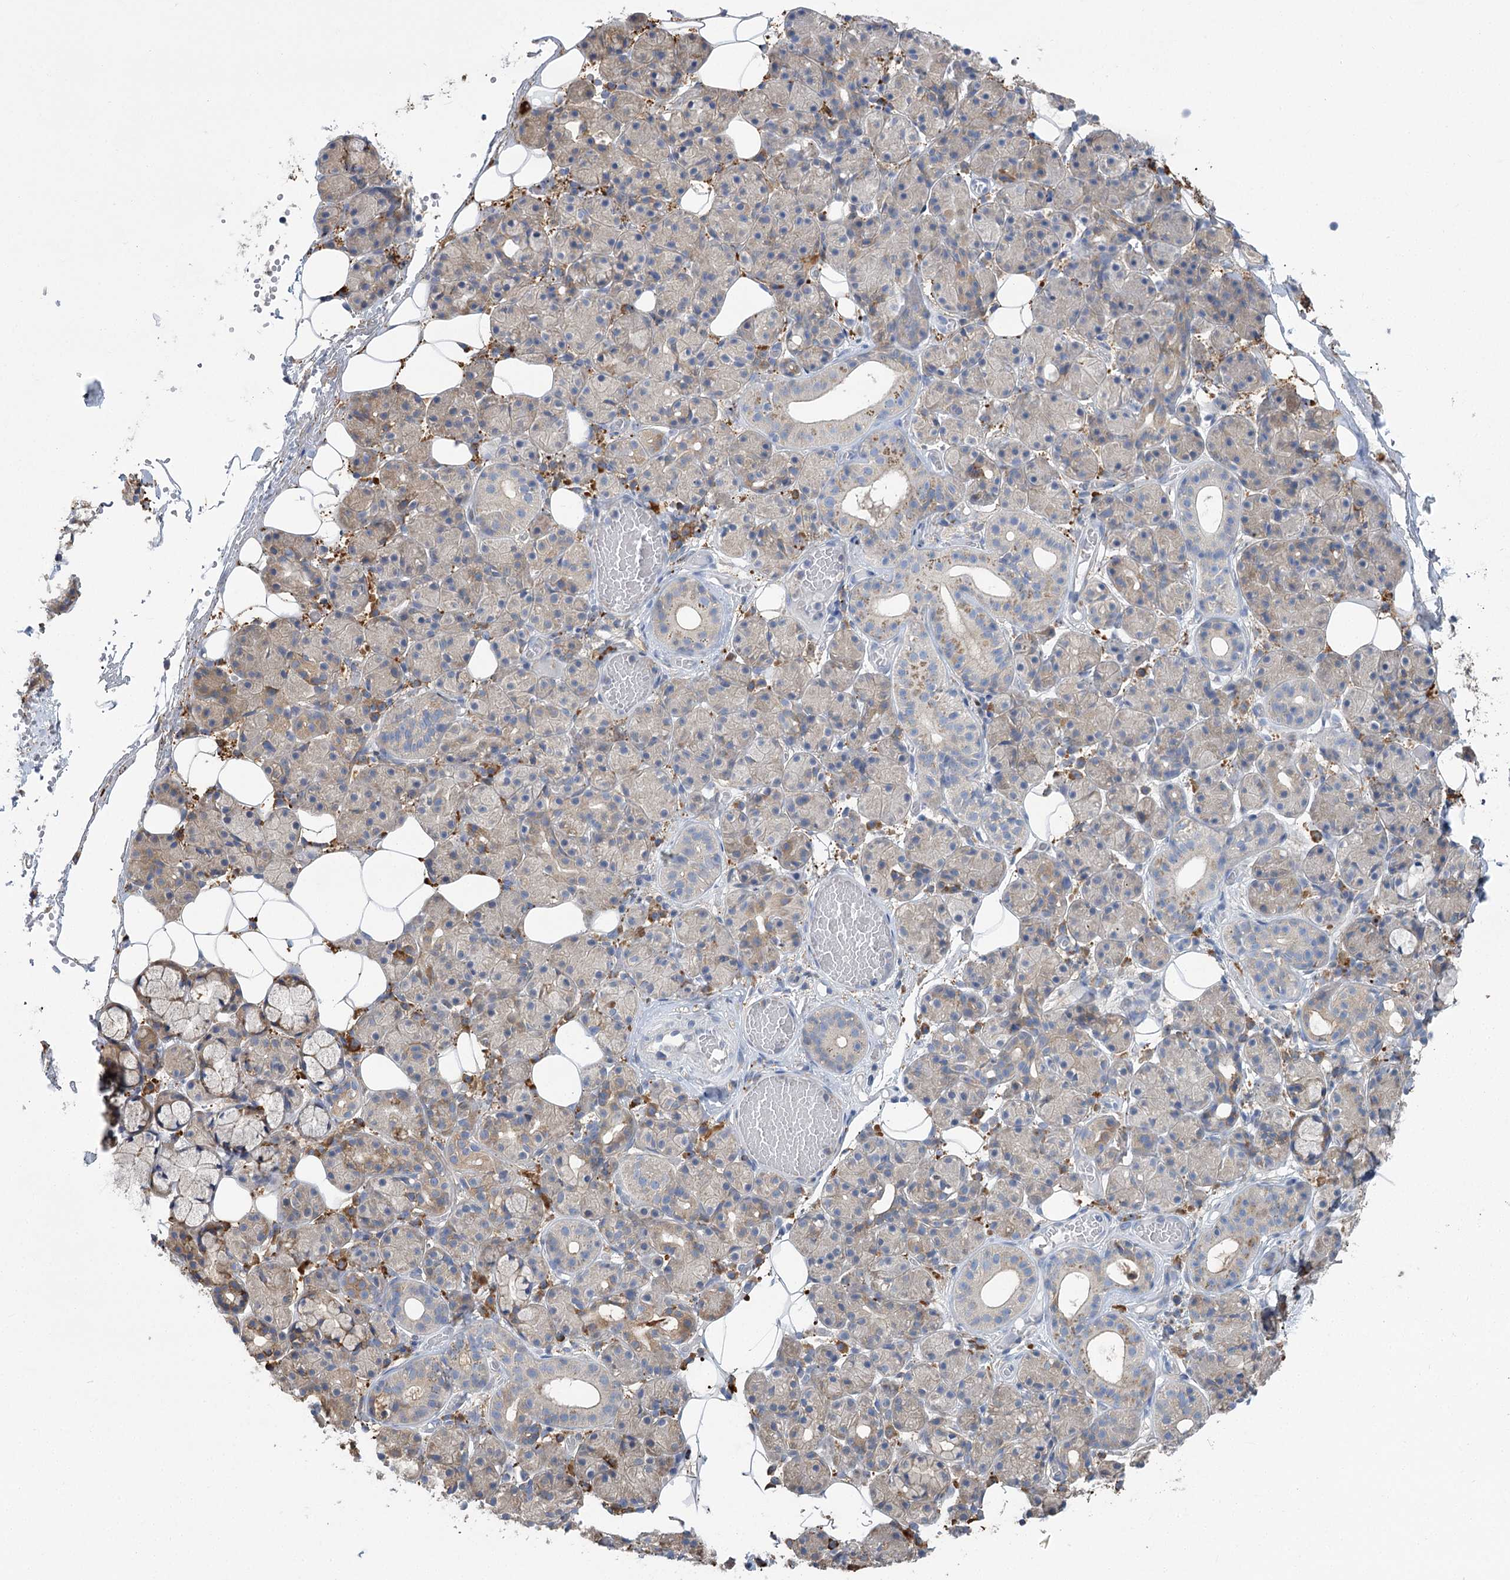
{"staining": {"intensity": "weak", "quantity": "<25%", "location": "cytoplasmic/membranous"}, "tissue": "salivary gland", "cell_type": "Glandular cells", "image_type": "normal", "snomed": [{"axis": "morphology", "description": "Normal tissue, NOS"}, {"axis": "topography", "description": "Salivary gland"}], "caption": "Immunohistochemical staining of normal human salivary gland exhibits no significant staining in glandular cells.", "gene": "METTL24", "patient": {"sex": "male", "age": 63}}